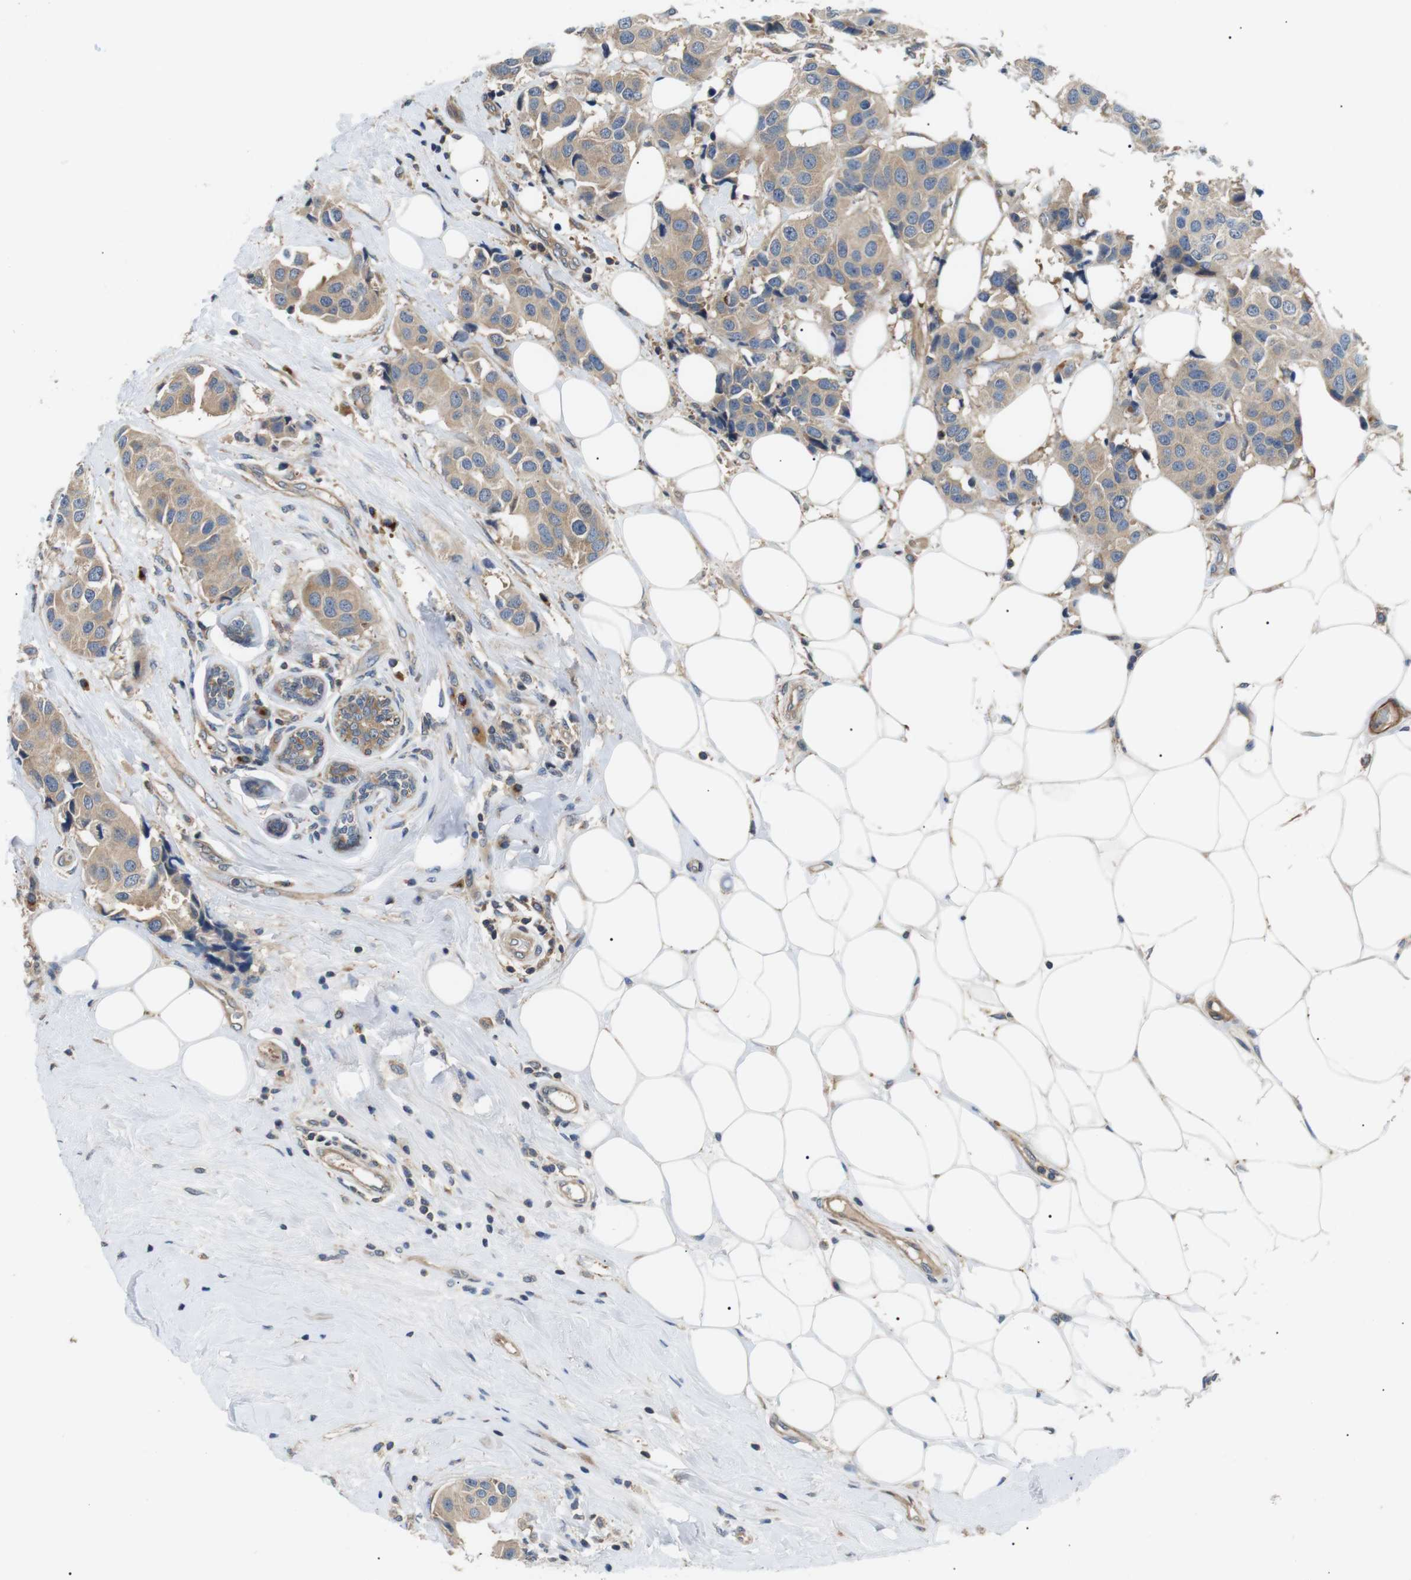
{"staining": {"intensity": "weak", "quantity": ">75%", "location": "cytoplasmic/membranous"}, "tissue": "breast cancer", "cell_type": "Tumor cells", "image_type": "cancer", "snomed": [{"axis": "morphology", "description": "Normal tissue, NOS"}, {"axis": "morphology", "description": "Duct carcinoma"}, {"axis": "topography", "description": "Breast"}], "caption": "Tumor cells demonstrate weak cytoplasmic/membranous expression in approximately >75% of cells in breast intraductal carcinoma. (Brightfield microscopy of DAB IHC at high magnification).", "gene": "DIPK1A", "patient": {"sex": "female", "age": 39}}